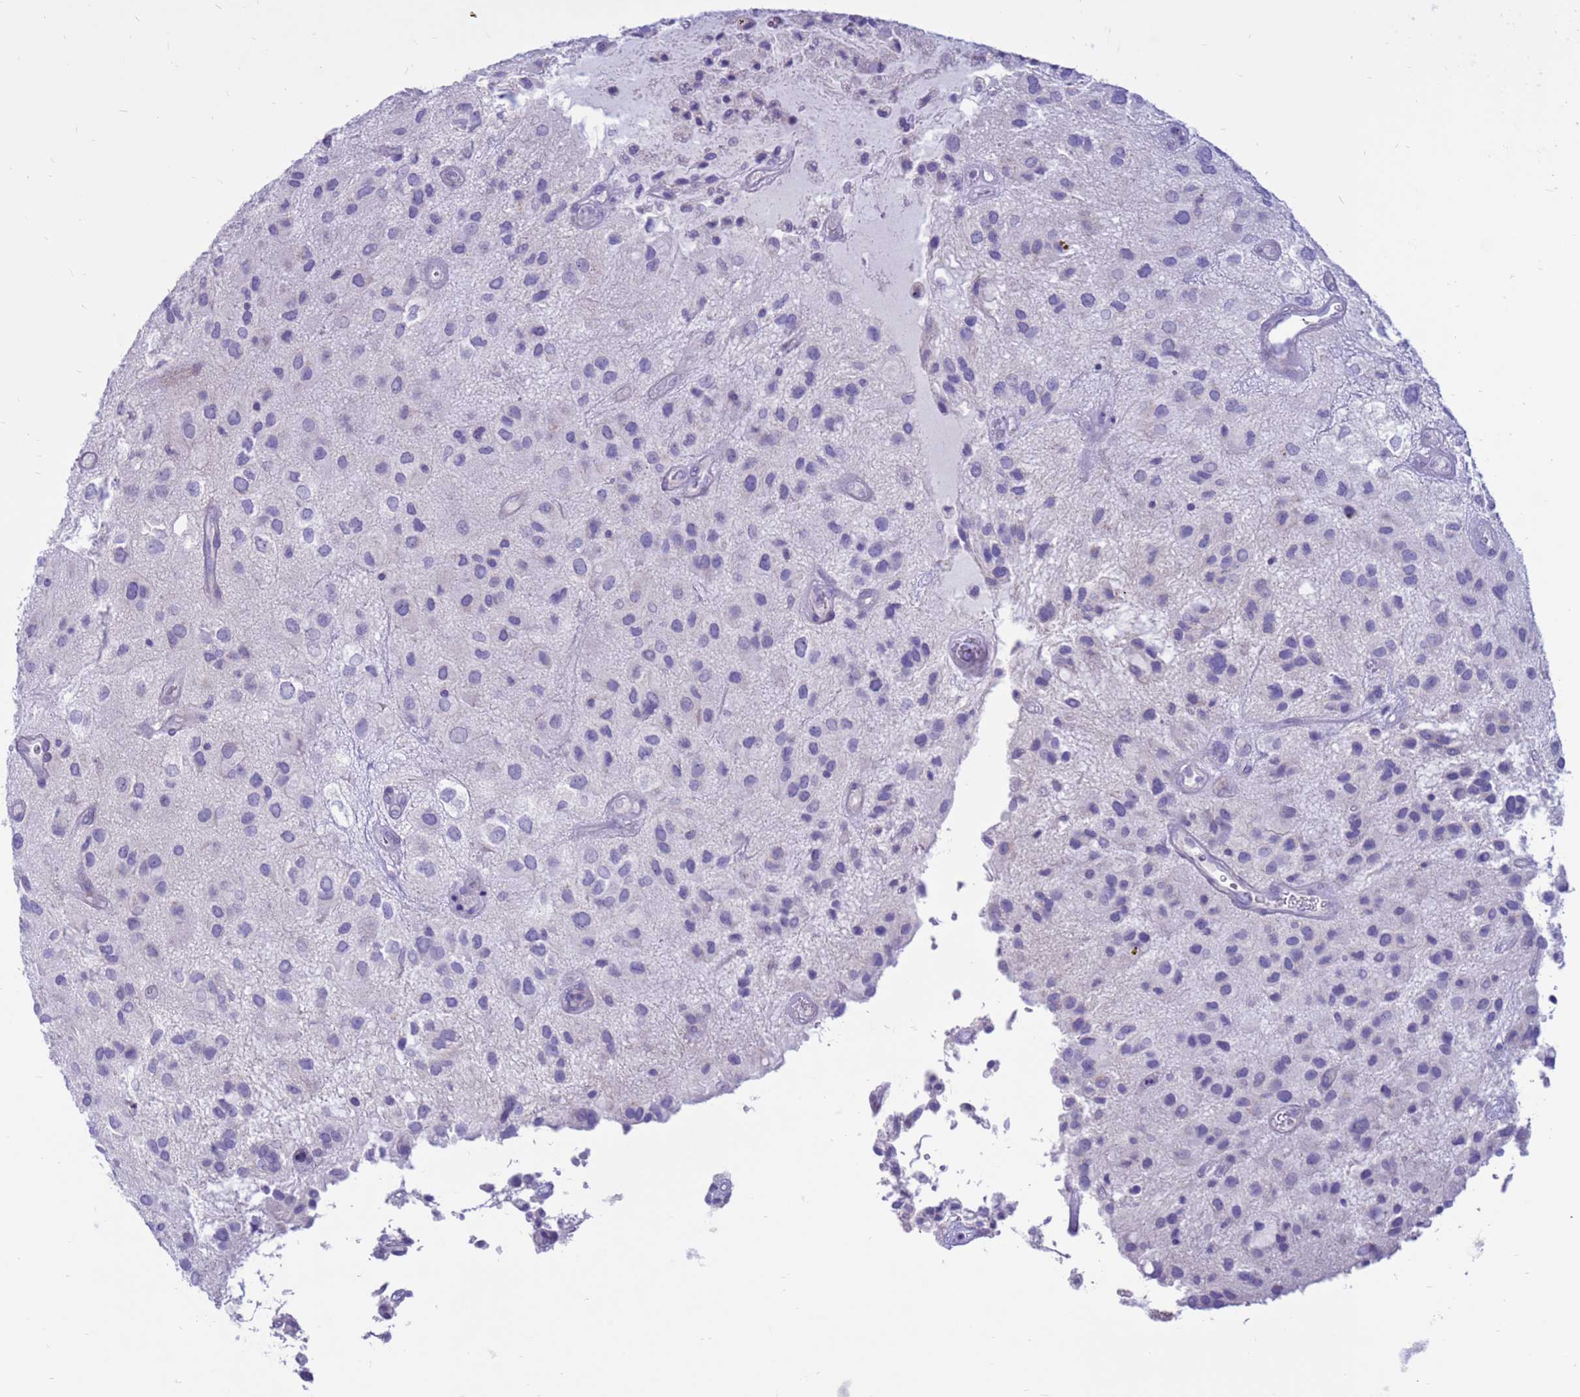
{"staining": {"intensity": "negative", "quantity": "none", "location": "none"}, "tissue": "glioma", "cell_type": "Tumor cells", "image_type": "cancer", "snomed": [{"axis": "morphology", "description": "Glioma, malignant, Low grade"}, {"axis": "topography", "description": "Brain"}], "caption": "DAB immunohistochemical staining of glioma displays no significant expression in tumor cells.", "gene": "PDE10A", "patient": {"sex": "male", "age": 66}}